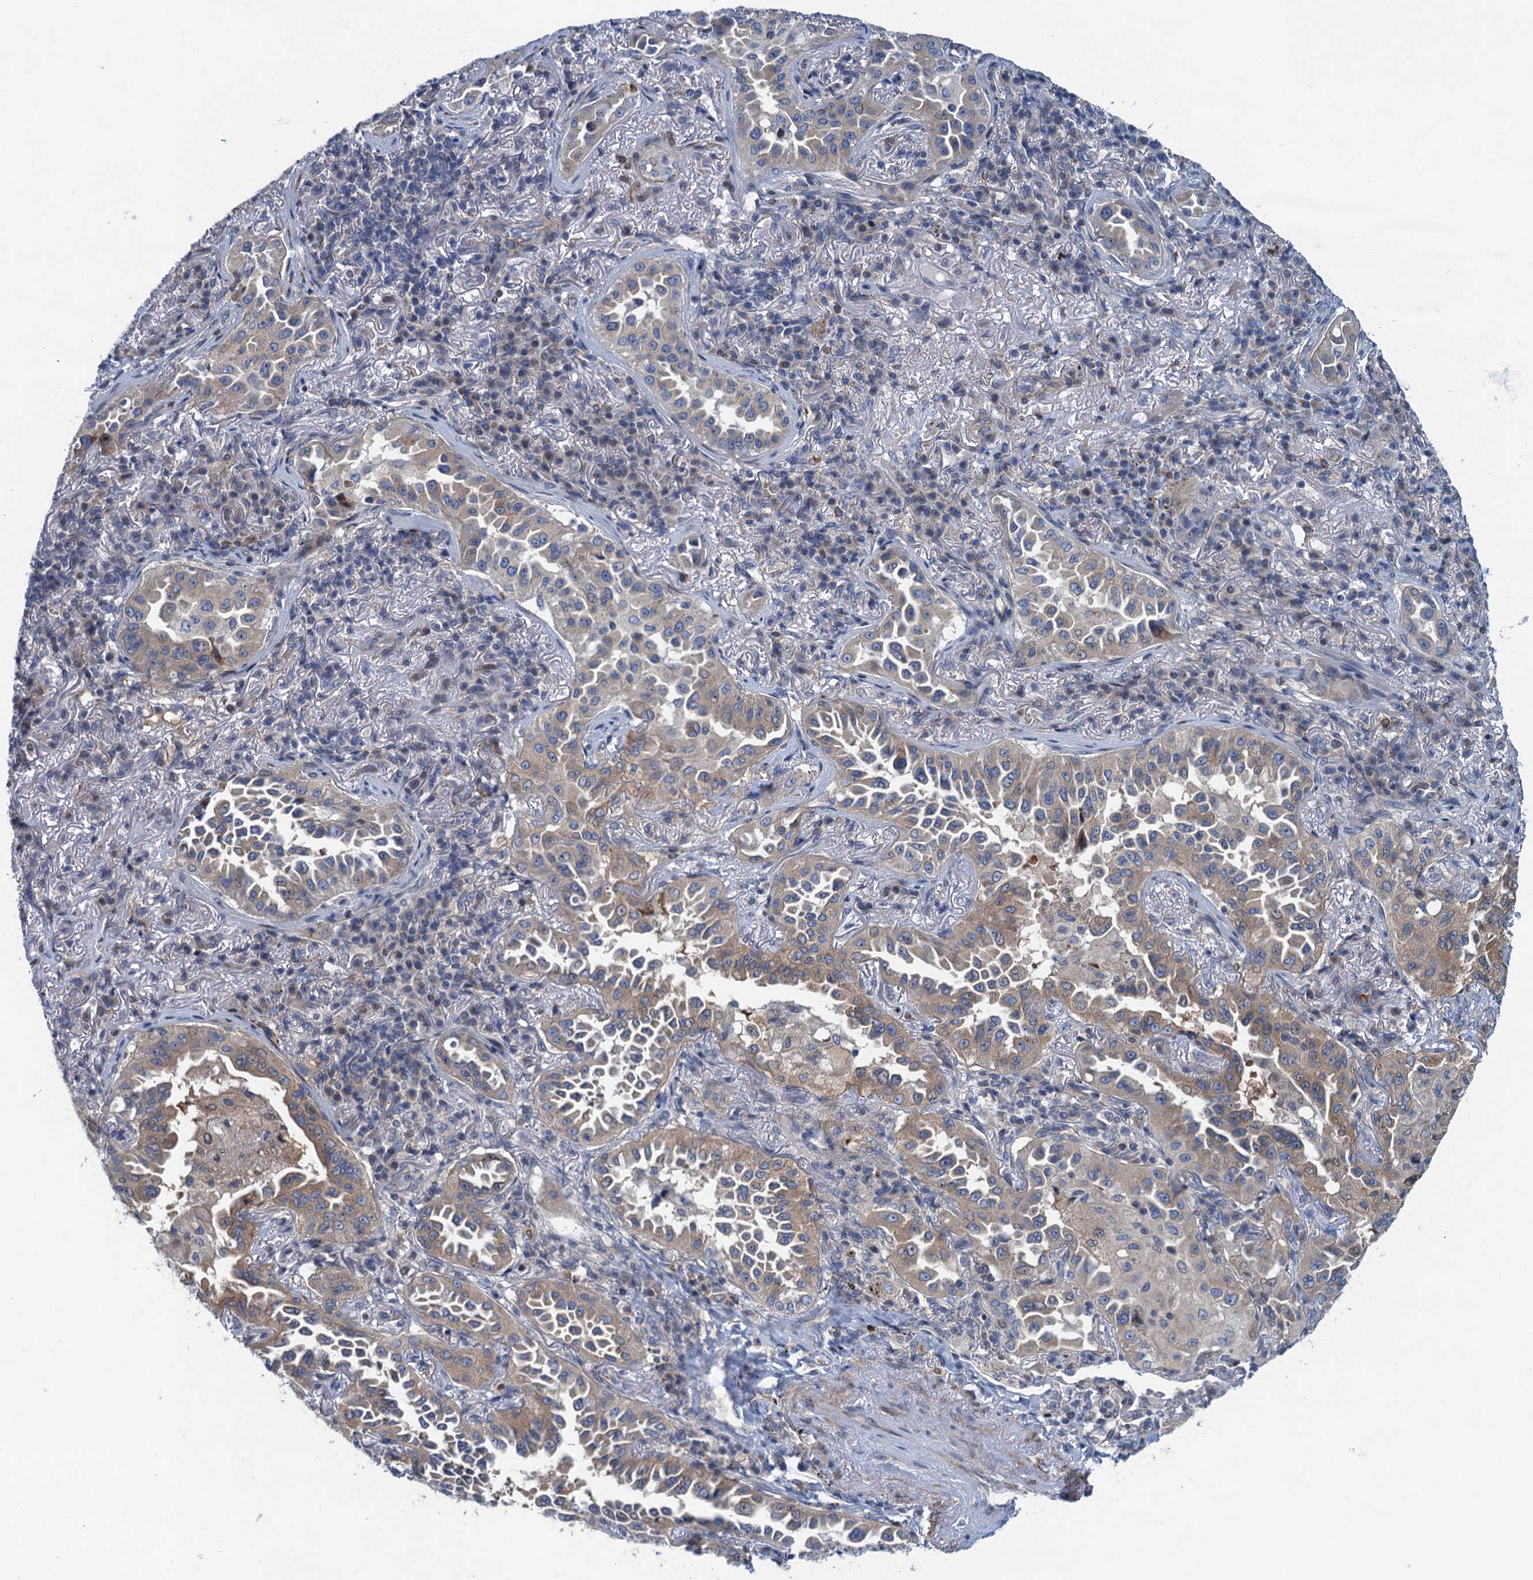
{"staining": {"intensity": "weak", "quantity": ">75%", "location": "cytoplasmic/membranous"}, "tissue": "lung cancer", "cell_type": "Tumor cells", "image_type": "cancer", "snomed": [{"axis": "morphology", "description": "Adenocarcinoma, NOS"}, {"axis": "topography", "description": "Lung"}], "caption": "The photomicrograph reveals a brown stain indicating the presence of a protein in the cytoplasmic/membranous of tumor cells in lung adenocarcinoma. The staining was performed using DAB to visualize the protein expression in brown, while the nuclei were stained in blue with hematoxylin (Magnification: 20x).", "gene": "NBEA", "patient": {"sex": "female", "age": 69}}